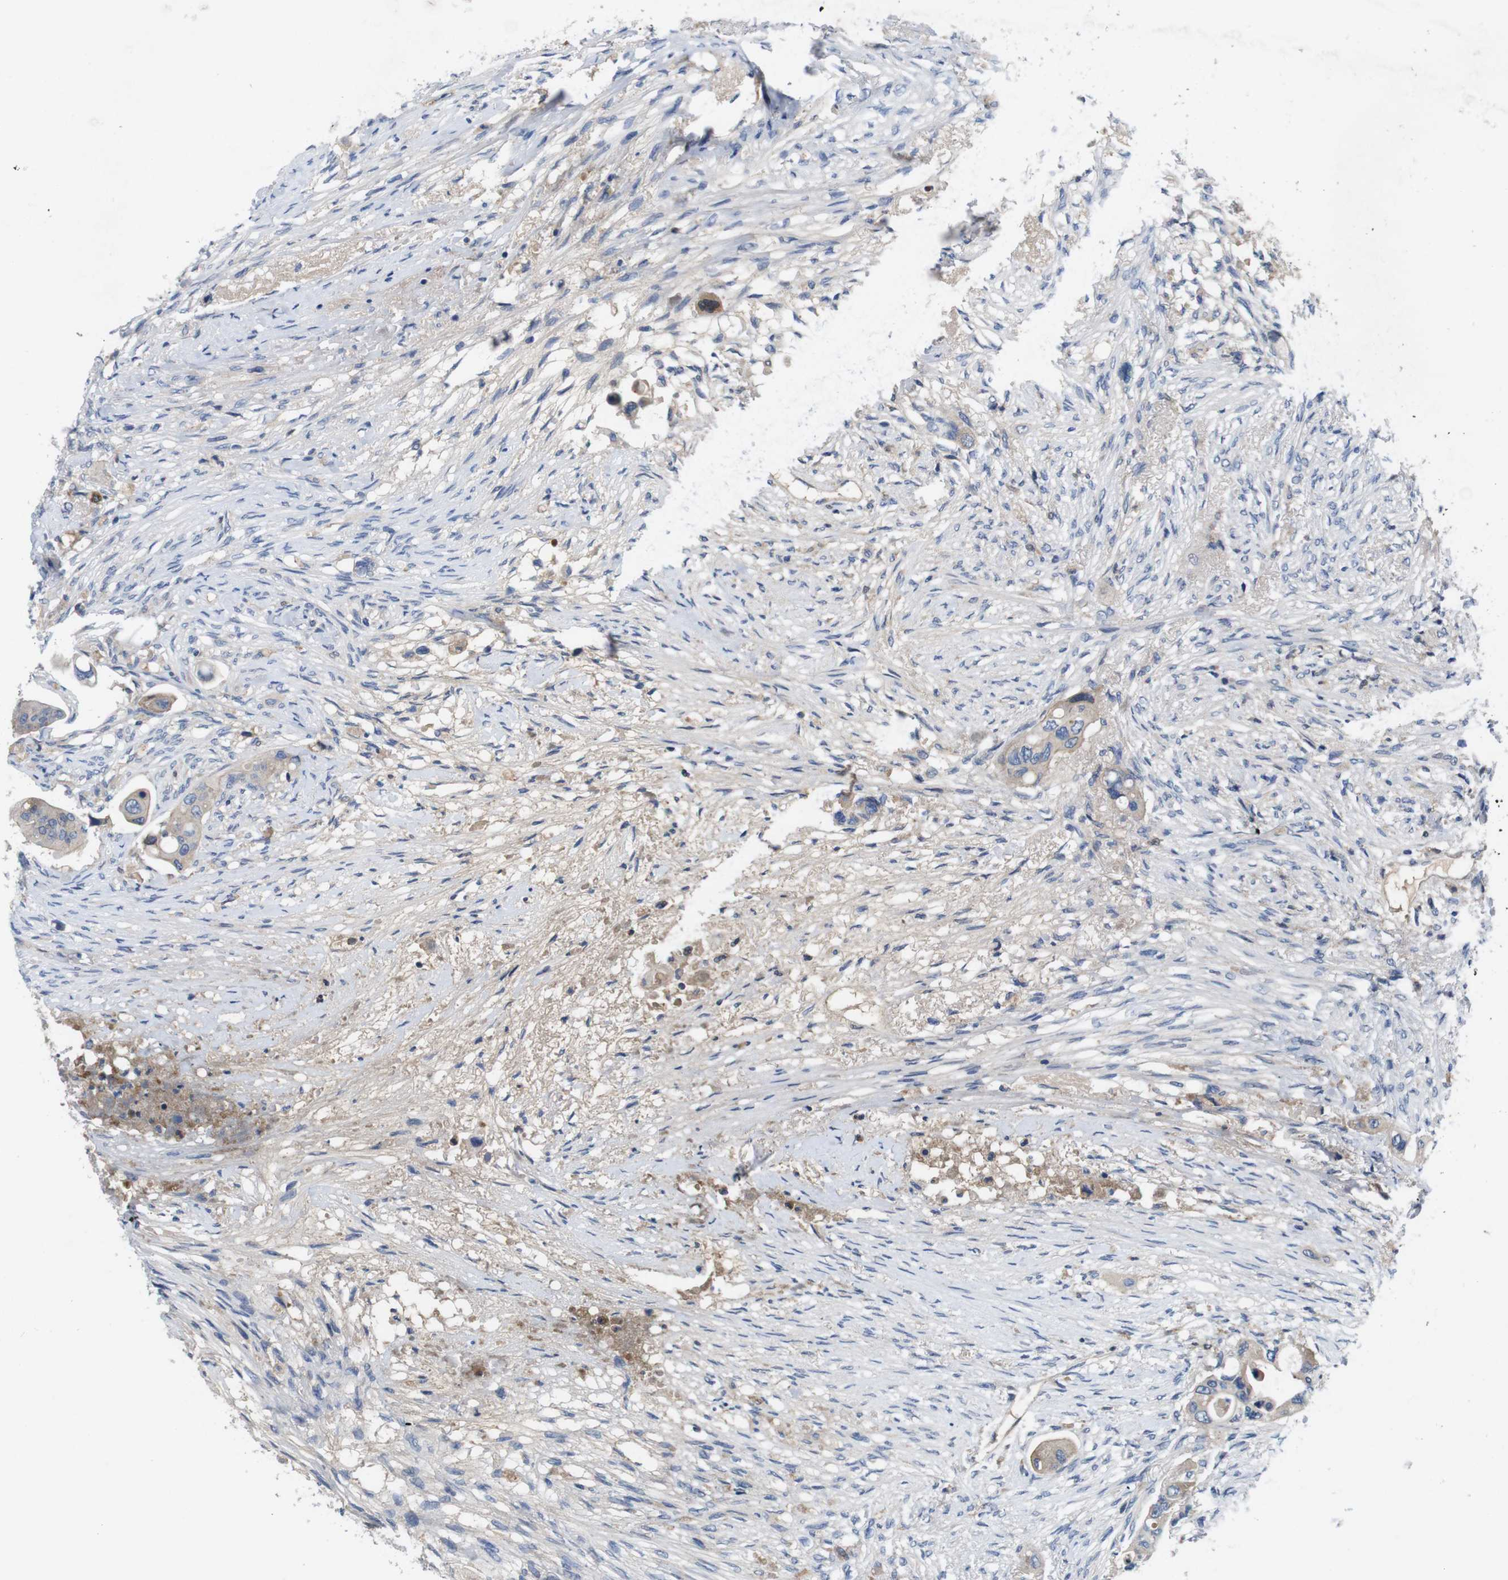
{"staining": {"intensity": "weak", "quantity": "25%-75%", "location": "cytoplasmic/membranous"}, "tissue": "colorectal cancer", "cell_type": "Tumor cells", "image_type": "cancer", "snomed": [{"axis": "morphology", "description": "Adenocarcinoma, NOS"}, {"axis": "topography", "description": "Colon"}], "caption": "Immunohistochemical staining of human adenocarcinoma (colorectal) exhibits low levels of weak cytoplasmic/membranous protein positivity in about 25%-75% of tumor cells. The protein of interest is shown in brown color, while the nuclei are stained blue.", "gene": "C1RL", "patient": {"sex": "female", "age": 57}}